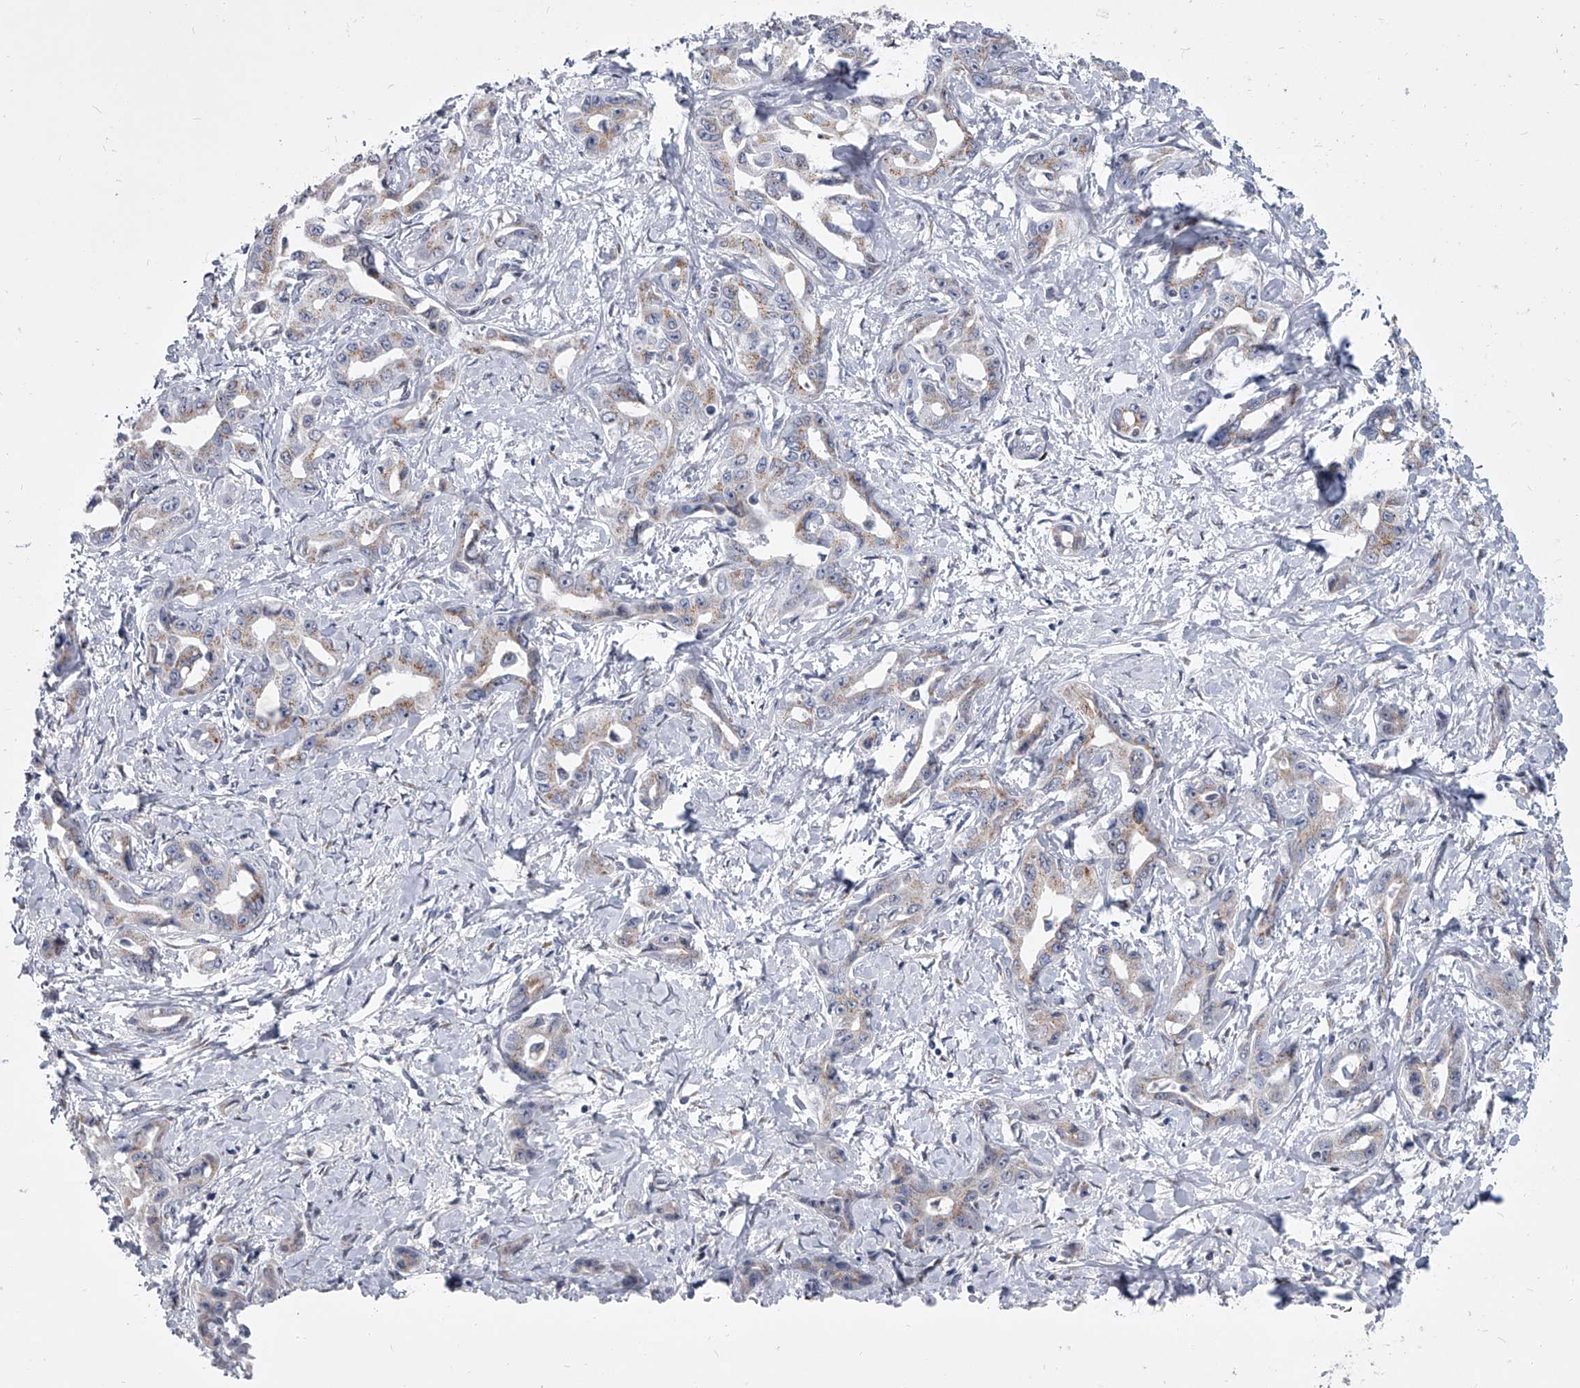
{"staining": {"intensity": "weak", "quantity": "25%-75%", "location": "cytoplasmic/membranous"}, "tissue": "liver cancer", "cell_type": "Tumor cells", "image_type": "cancer", "snomed": [{"axis": "morphology", "description": "Cholangiocarcinoma"}, {"axis": "topography", "description": "Liver"}], "caption": "High-power microscopy captured an immunohistochemistry (IHC) histopathology image of liver cholangiocarcinoma, revealing weak cytoplasmic/membranous positivity in approximately 25%-75% of tumor cells.", "gene": "EVA1C", "patient": {"sex": "male", "age": 59}}